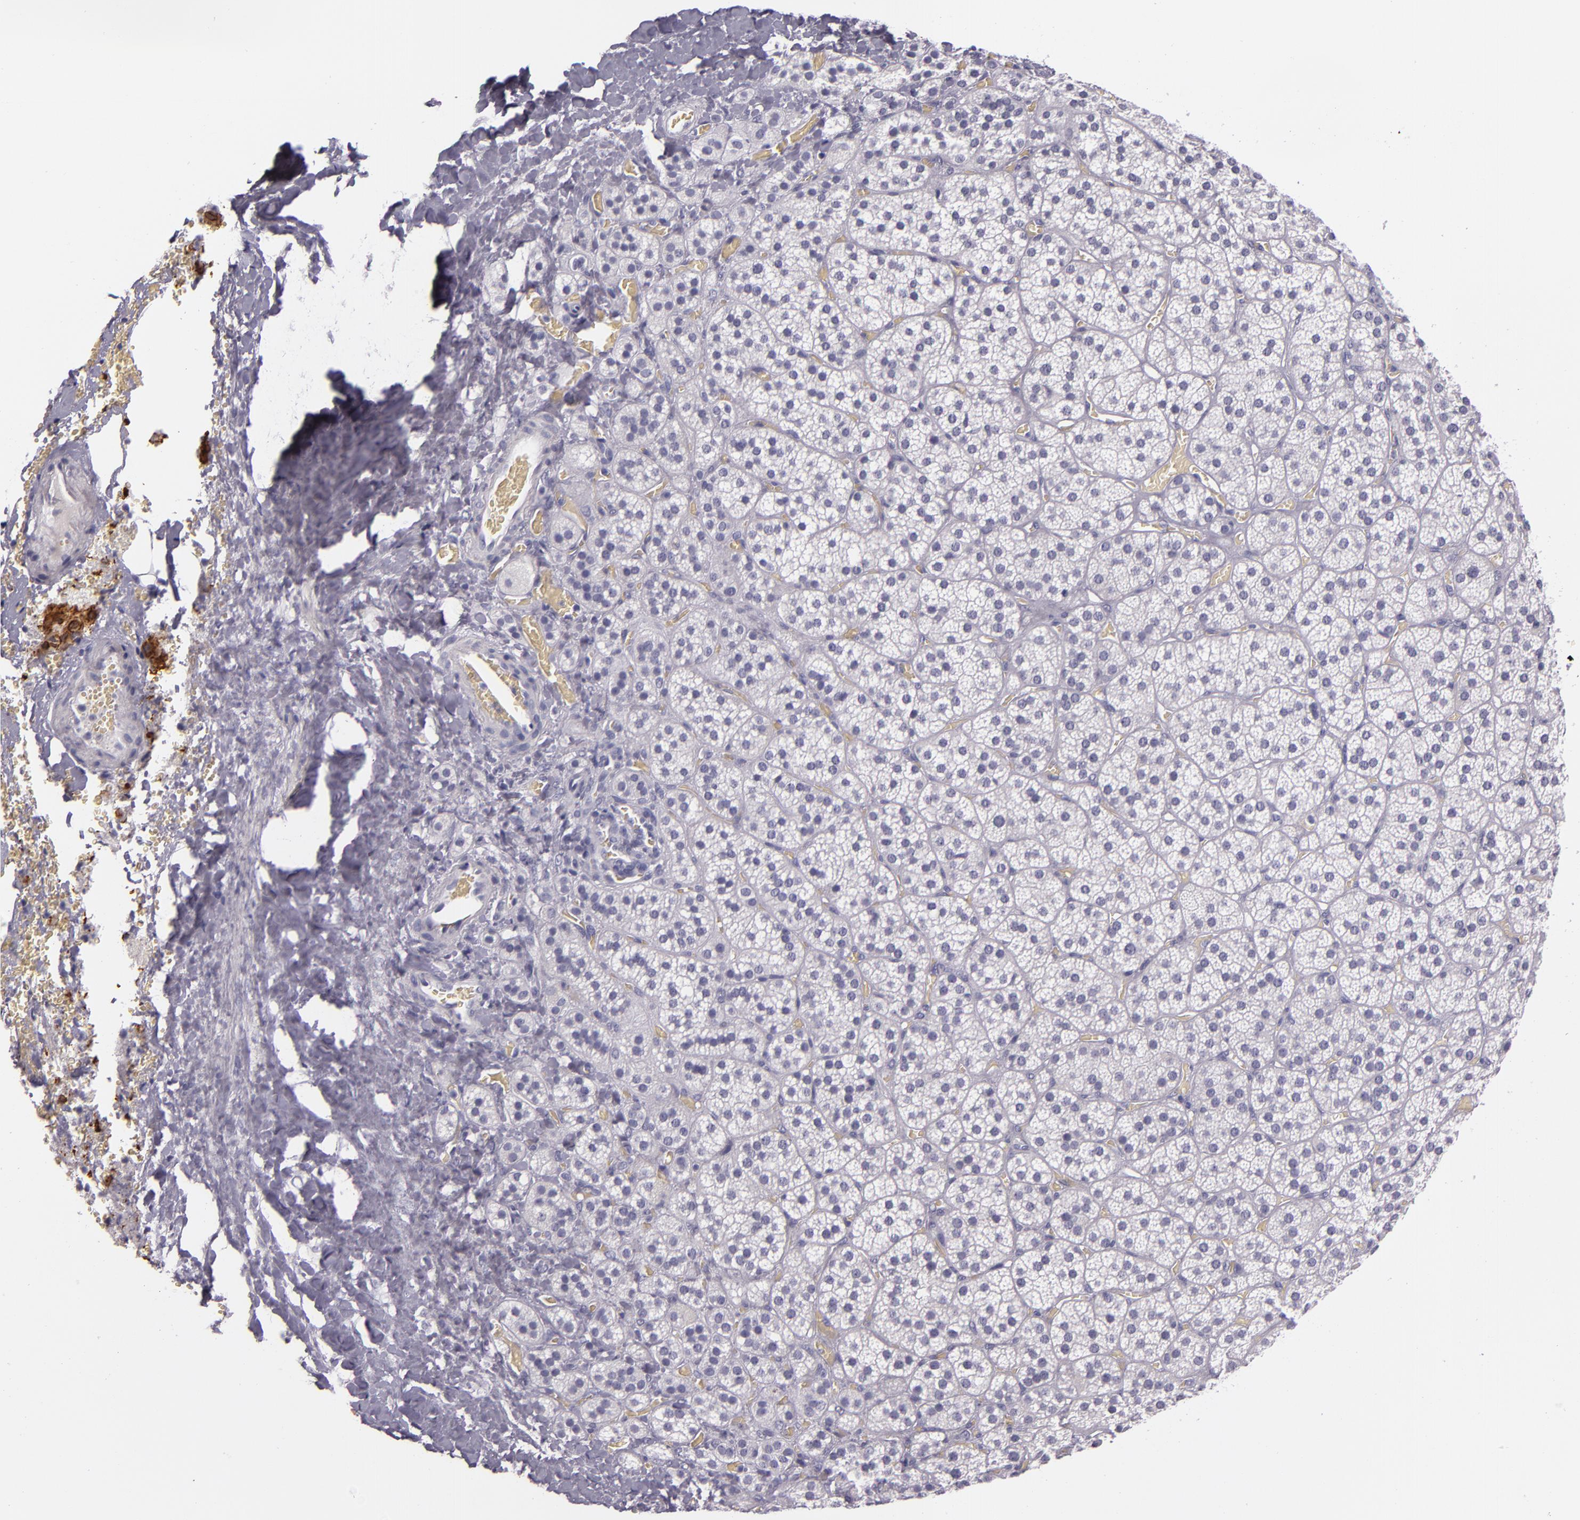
{"staining": {"intensity": "strong", "quantity": "<25%", "location": "cytoplasmic/membranous"}, "tissue": "adrenal gland", "cell_type": "Glandular cells", "image_type": "normal", "snomed": [{"axis": "morphology", "description": "Normal tissue, NOS"}, {"axis": "topography", "description": "Adrenal gland"}], "caption": "IHC of benign adrenal gland shows medium levels of strong cytoplasmic/membranous expression in about <25% of glandular cells. The staining is performed using DAB (3,3'-diaminobenzidine) brown chromogen to label protein expression. The nuclei are counter-stained blue using hematoxylin.", "gene": "INA", "patient": {"sex": "female", "age": 71}}